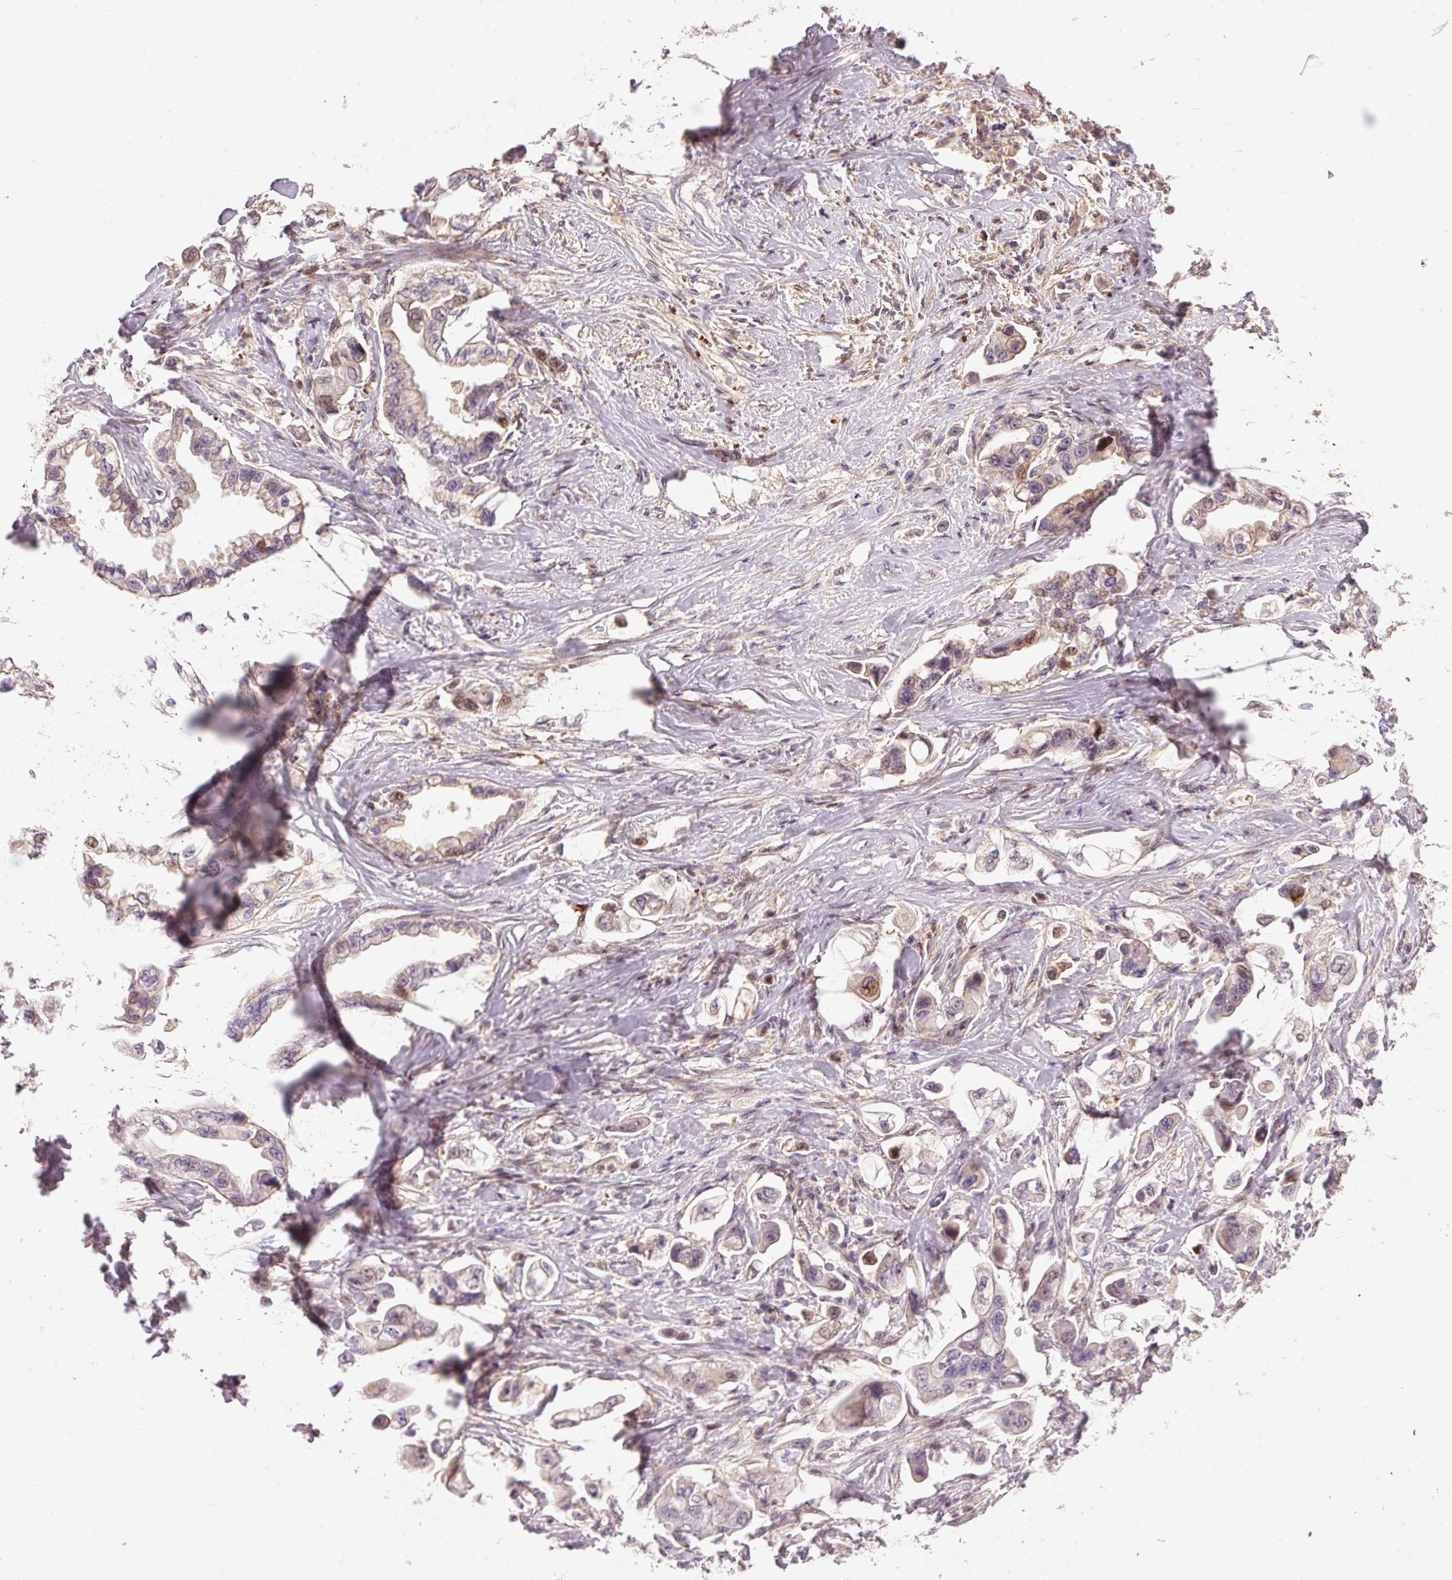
{"staining": {"intensity": "moderate", "quantity": "<25%", "location": "nuclear"}, "tissue": "stomach cancer", "cell_type": "Tumor cells", "image_type": "cancer", "snomed": [{"axis": "morphology", "description": "Adenocarcinoma, NOS"}, {"axis": "topography", "description": "Stomach"}], "caption": "Immunohistochemical staining of human stomach cancer (adenocarcinoma) shows low levels of moderate nuclear staining in about <25% of tumor cells.", "gene": "CMTM8", "patient": {"sex": "male", "age": 62}}